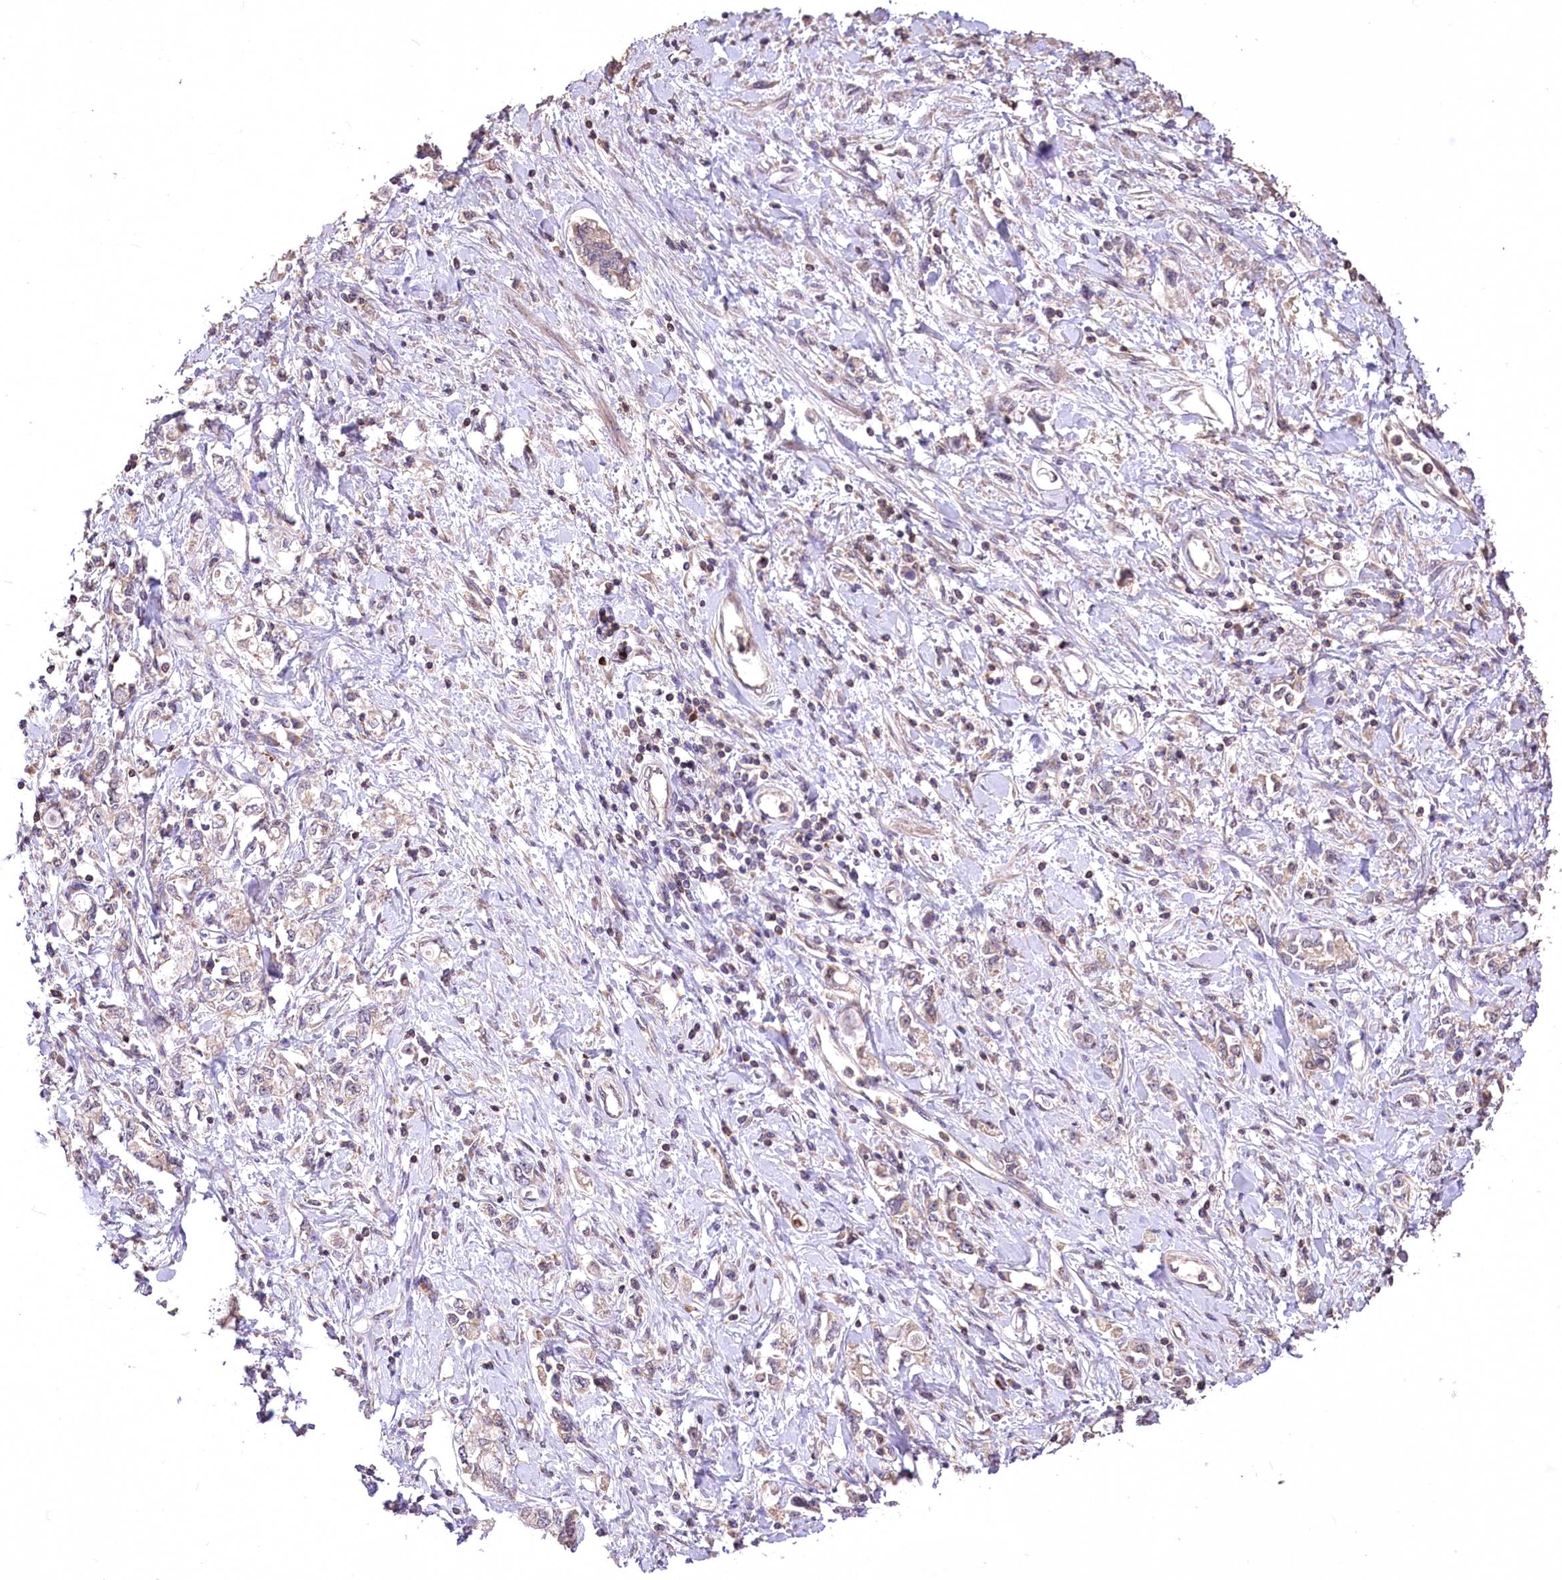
{"staining": {"intensity": "negative", "quantity": "none", "location": "none"}, "tissue": "stomach cancer", "cell_type": "Tumor cells", "image_type": "cancer", "snomed": [{"axis": "morphology", "description": "Adenocarcinoma, NOS"}, {"axis": "topography", "description": "Stomach"}], "caption": "IHC image of human adenocarcinoma (stomach) stained for a protein (brown), which reveals no staining in tumor cells. (DAB immunohistochemistry (IHC), high magnification).", "gene": "SERGEF", "patient": {"sex": "female", "age": 76}}